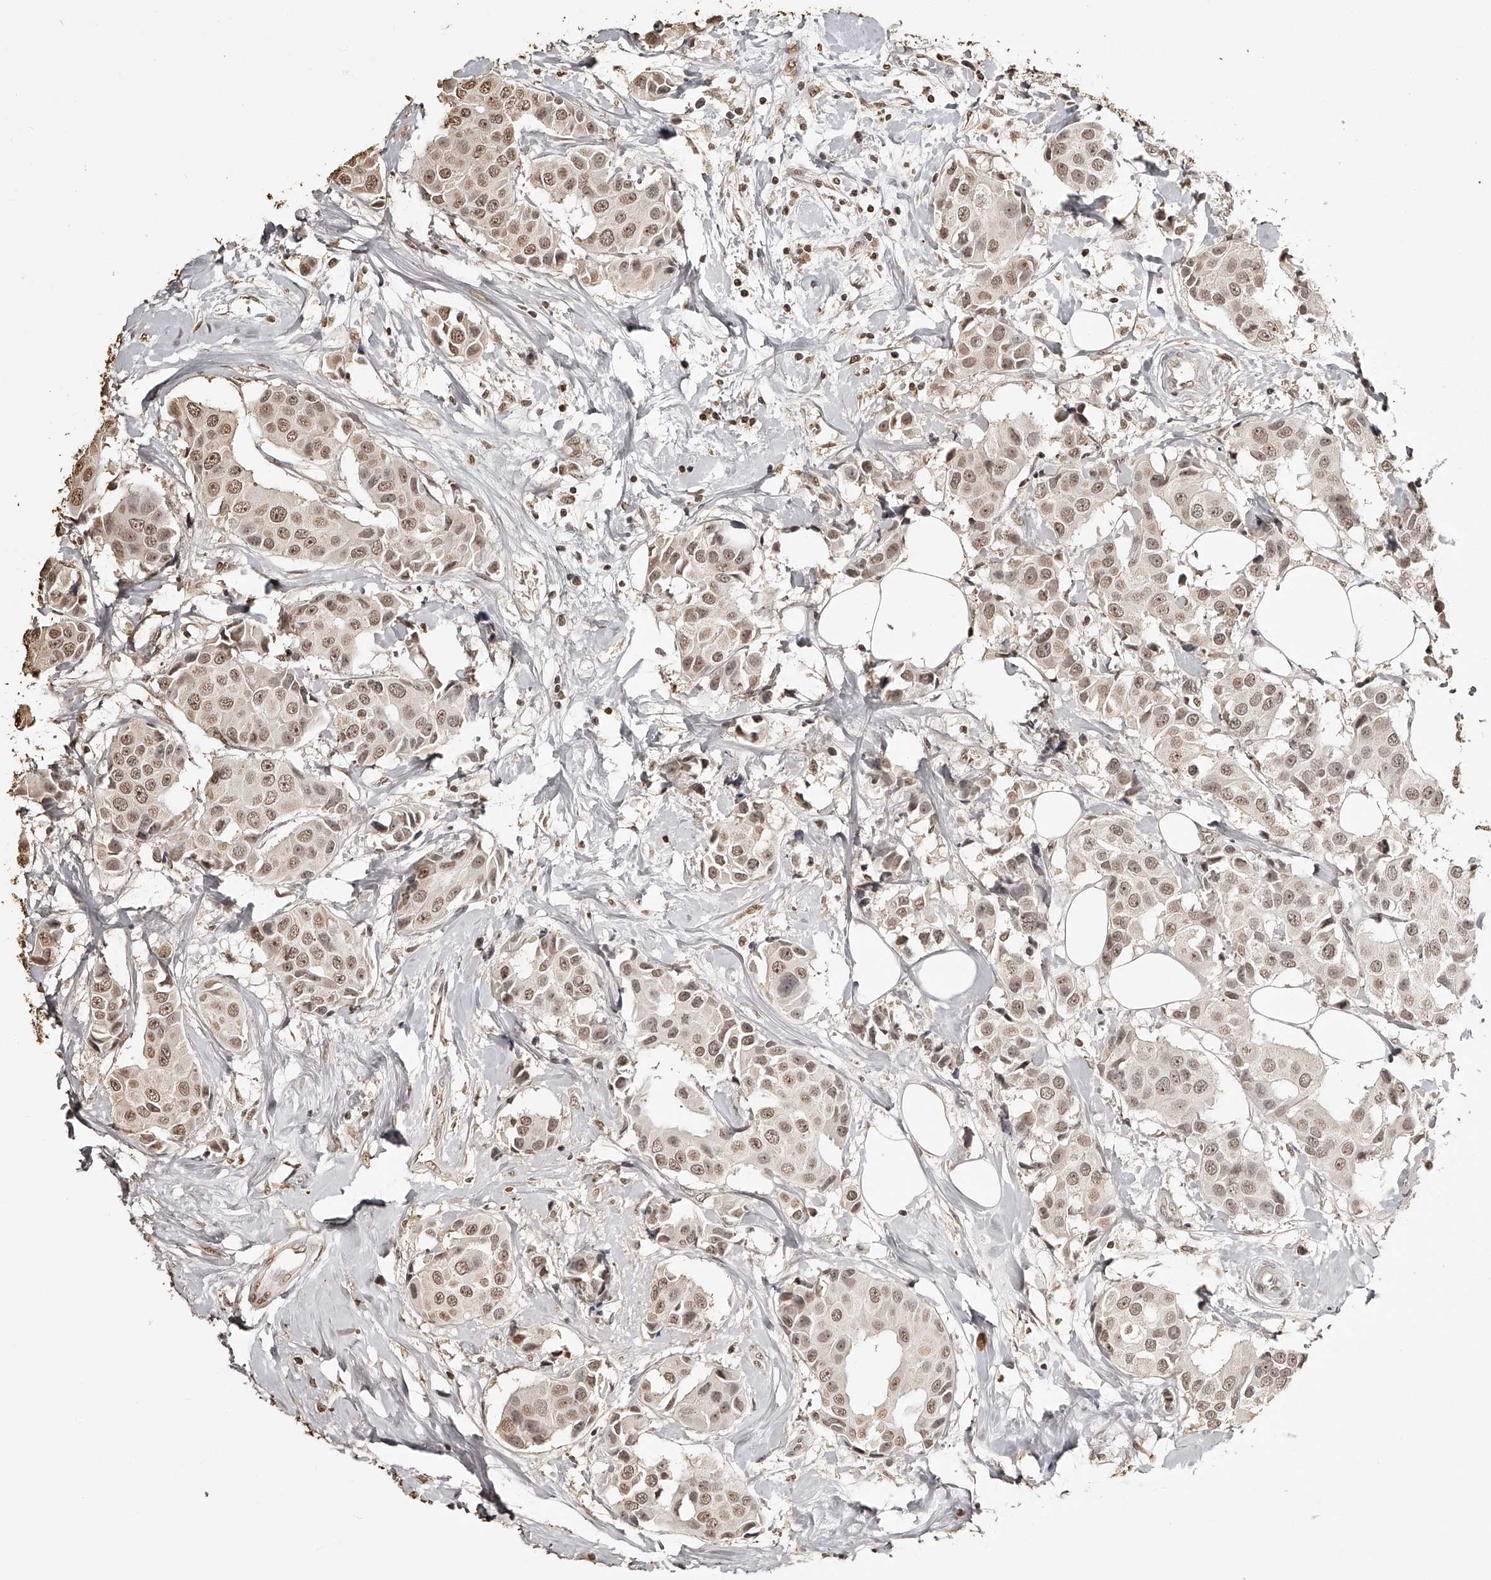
{"staining": {"intensity": "weak", "quantity": ">75%", "location": "nuclear"}, "tissue": "breast cancer", "cell_type": "Tumor cells", "image_type": "cancer", "snomed": [{"axis": "morphology", "description": "Normal tissue, NOS"}, {"axis": "morphology", "description": "Duct carcinoma"}, {"axis": "topography", "description": "Breast"}], "caption": "This histopathology image displays breast cancer (infiltrating ductal carcinoma) stained with immunohistochemistry (IHC) to label a protein in brown. The nuclear of tumor cells show weak positivity for the protein. Nuclei are counter-stained blue.", "gene": "ZNF503", "patient": {"sex": "female", "age": 39}}